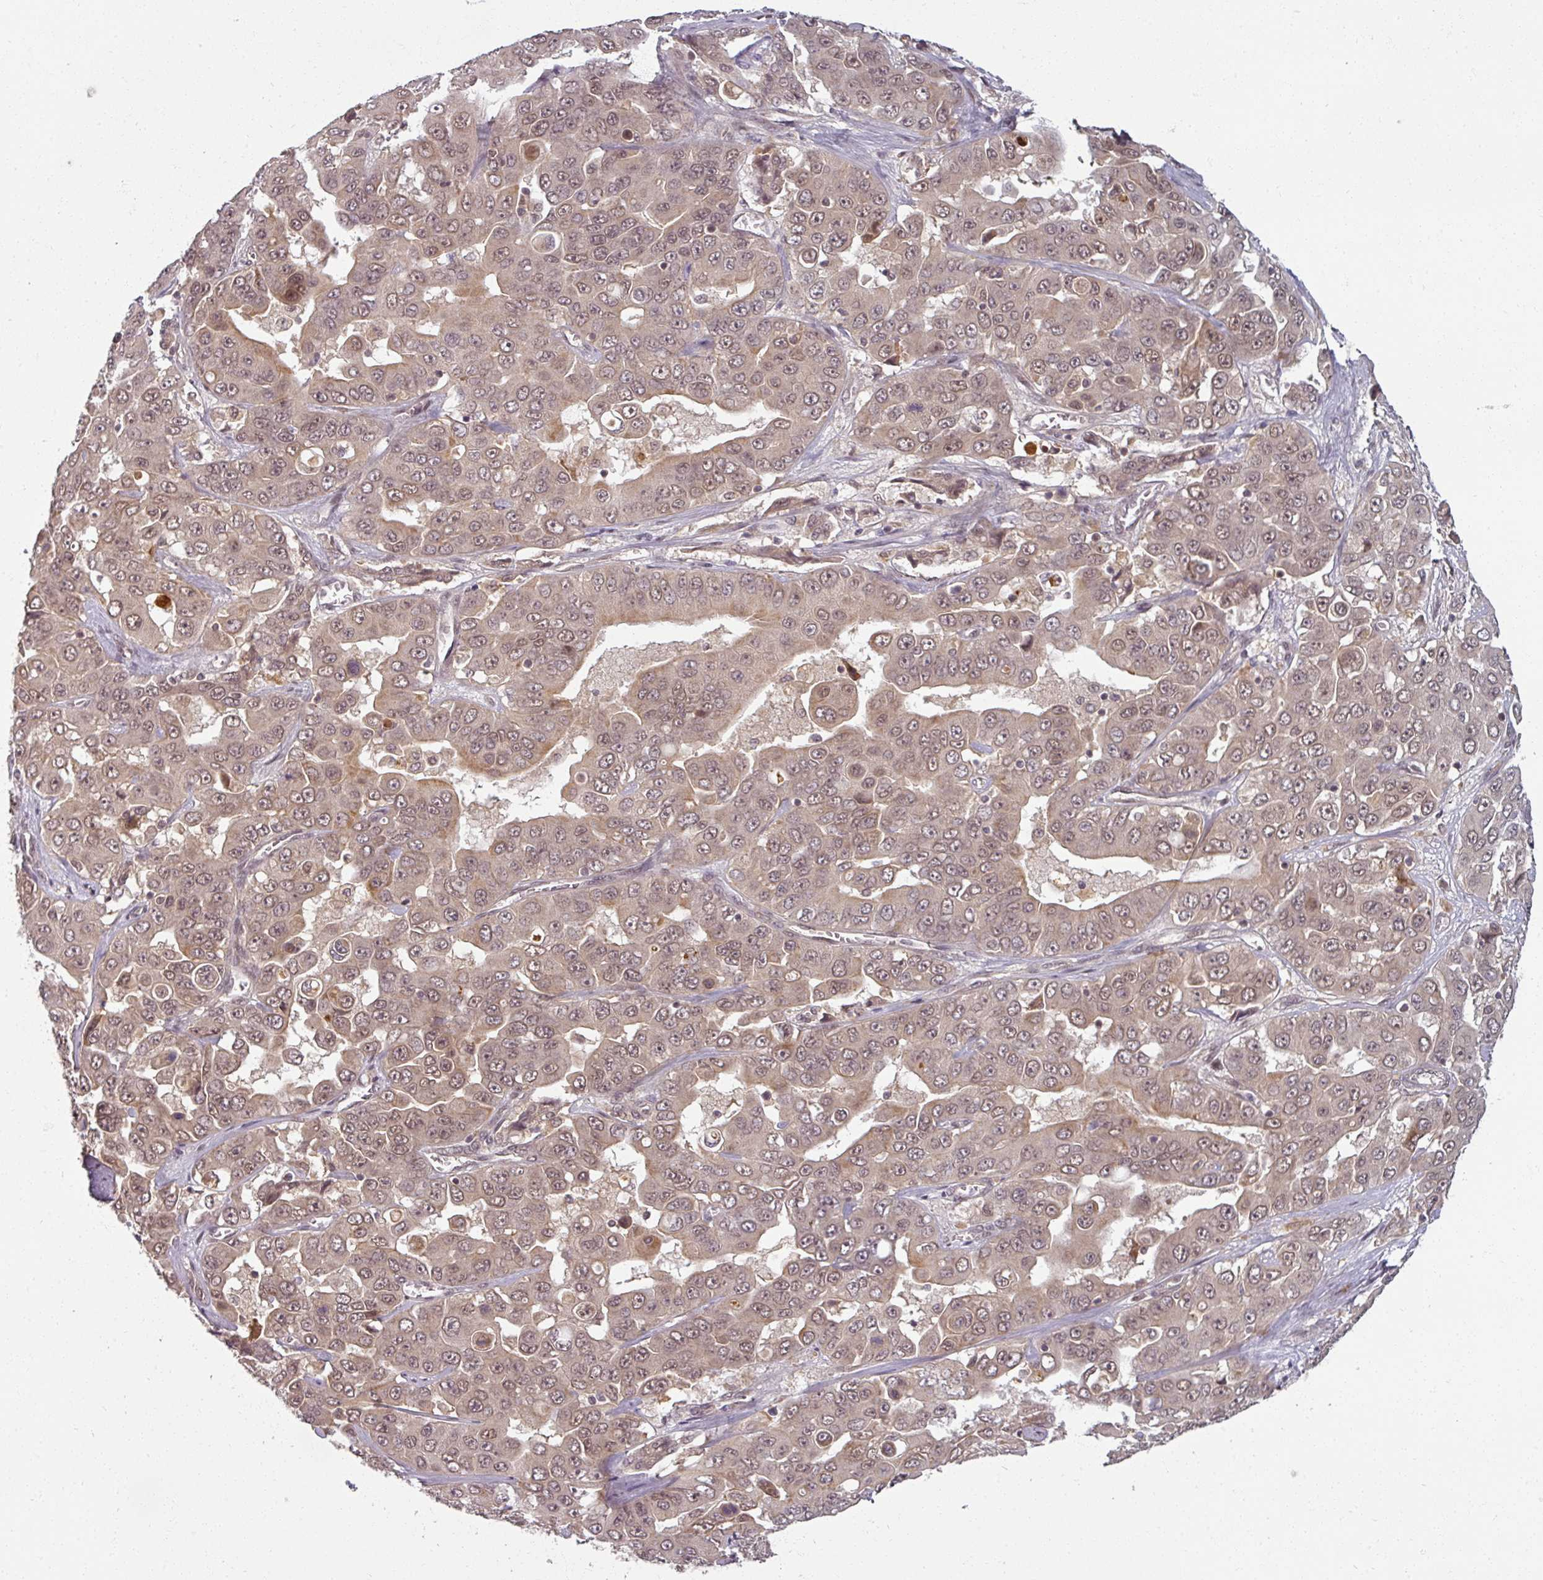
{"staining": {"intensity": "moderate", "quantity": ">75%", "location": "nuclear"}, "tissue": "liver cancer", "cell_type": "Tumor cells", "image_type": "cancer", "snomed": [{"axis": "morphology", "description": "Cholangiocarcinoma"}, {"axis": "topography", "description": "Liver"}], "caption": "A high-resolution micrograph shows immunohistochemistry staining of liver cholangiocarcinoma, which shows moderate nuclear expression in approximately >75% of tumor cells.", "gene": "POLR2G", "patient": {"sex": "female", "age": 52}}